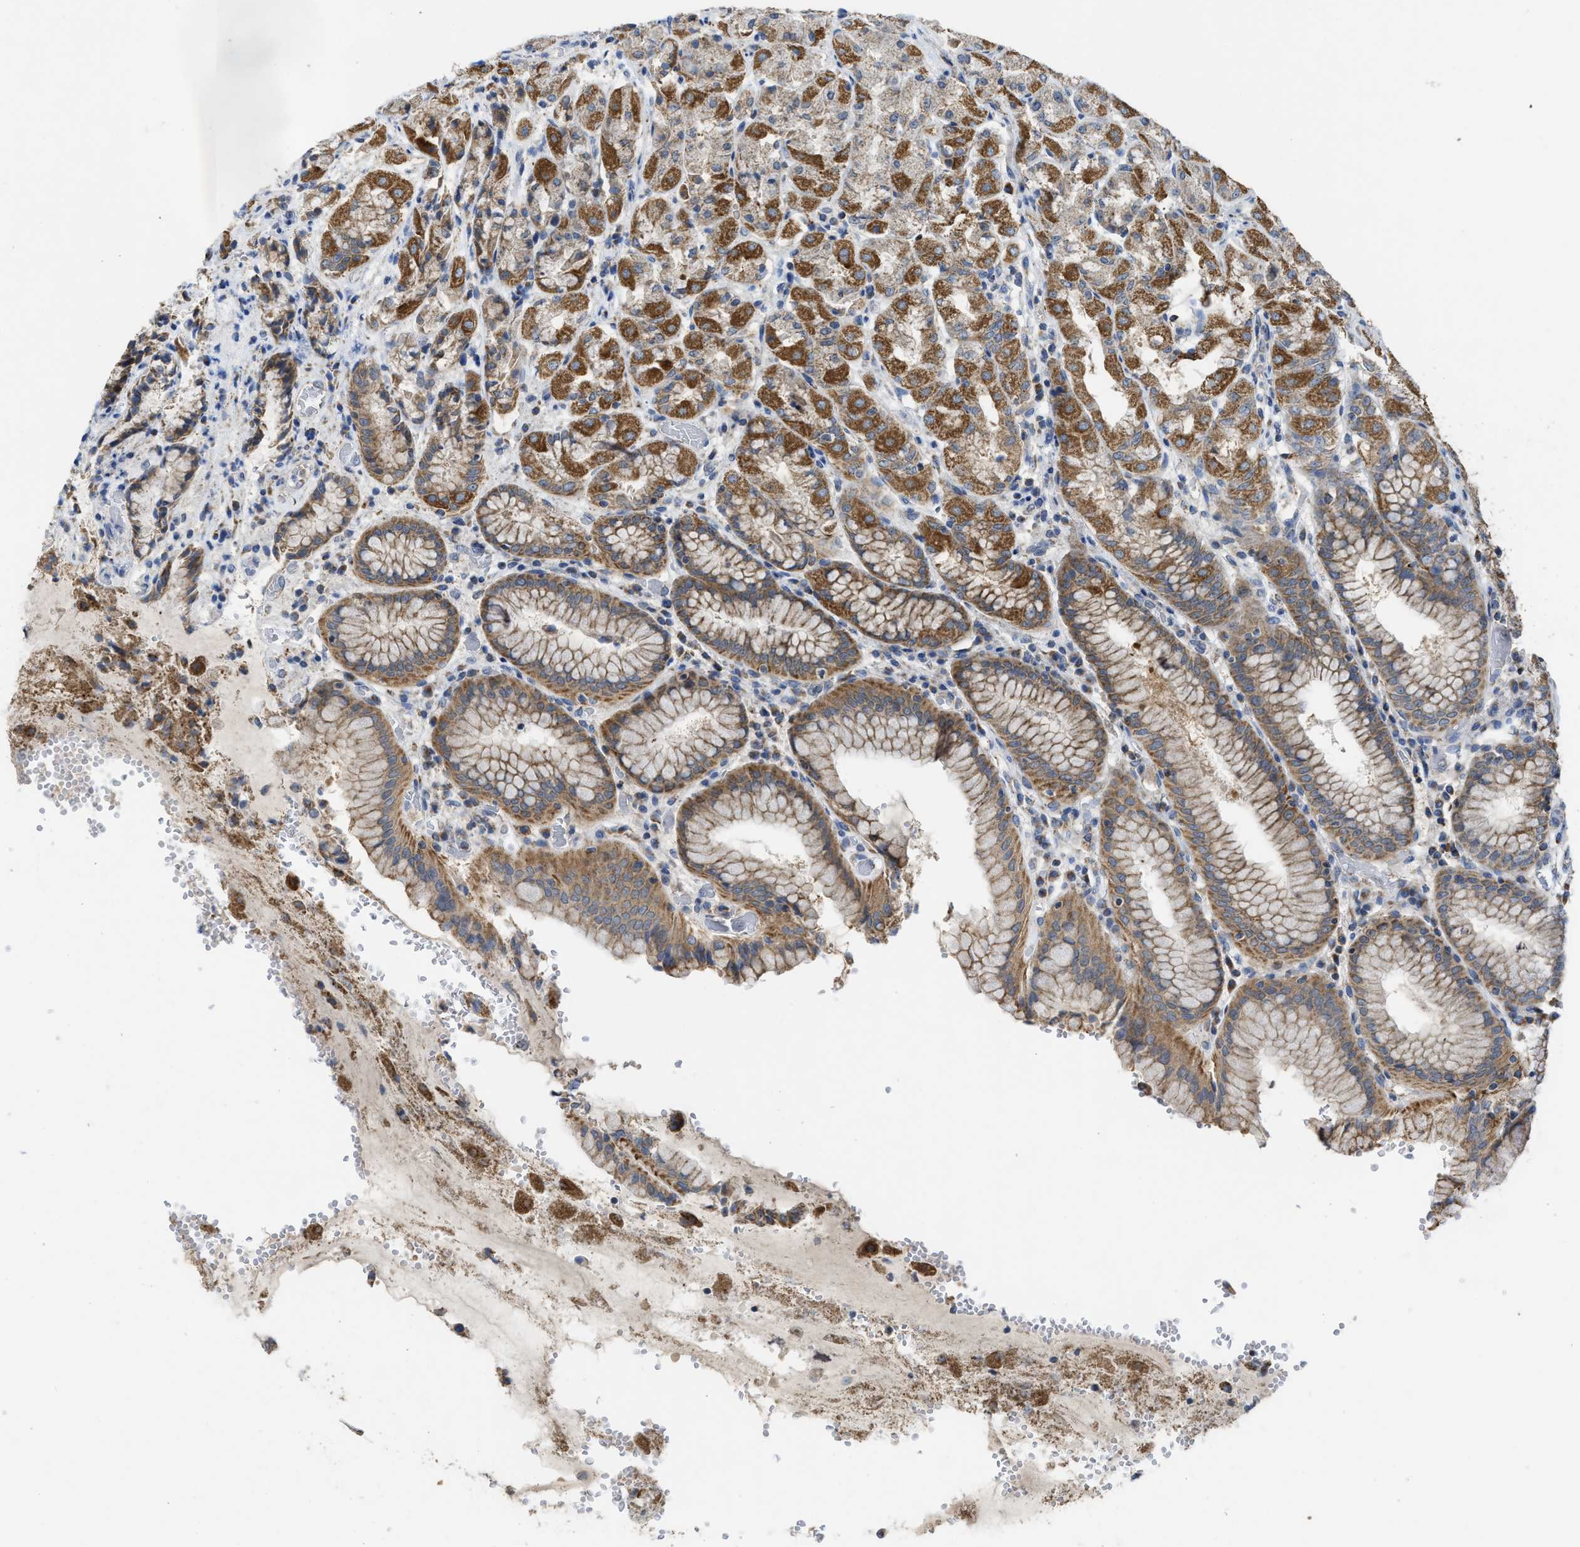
{"staining": {"intensity": "moderate", "quantity": ">75%", "location": "cytoplasmic/membranous"}, "tissue": "stomach", "cell_type": "Glandular cells", "image_type": "normal", "snomed": [{"axis": "morphology", "description": "Normal tissue, NOS"}, {"axis": "topography", "description": "Stomach"}, {"axis": "topography", "description": "Stomach, lower"}], "caption": "Protein analysis of benign stomach reveals moderate cytoplasmic/membranous positivity in approximately >75% of glandular cells.", "gene": "GATD3", "patient": {"sex": "female", "age": 56}}